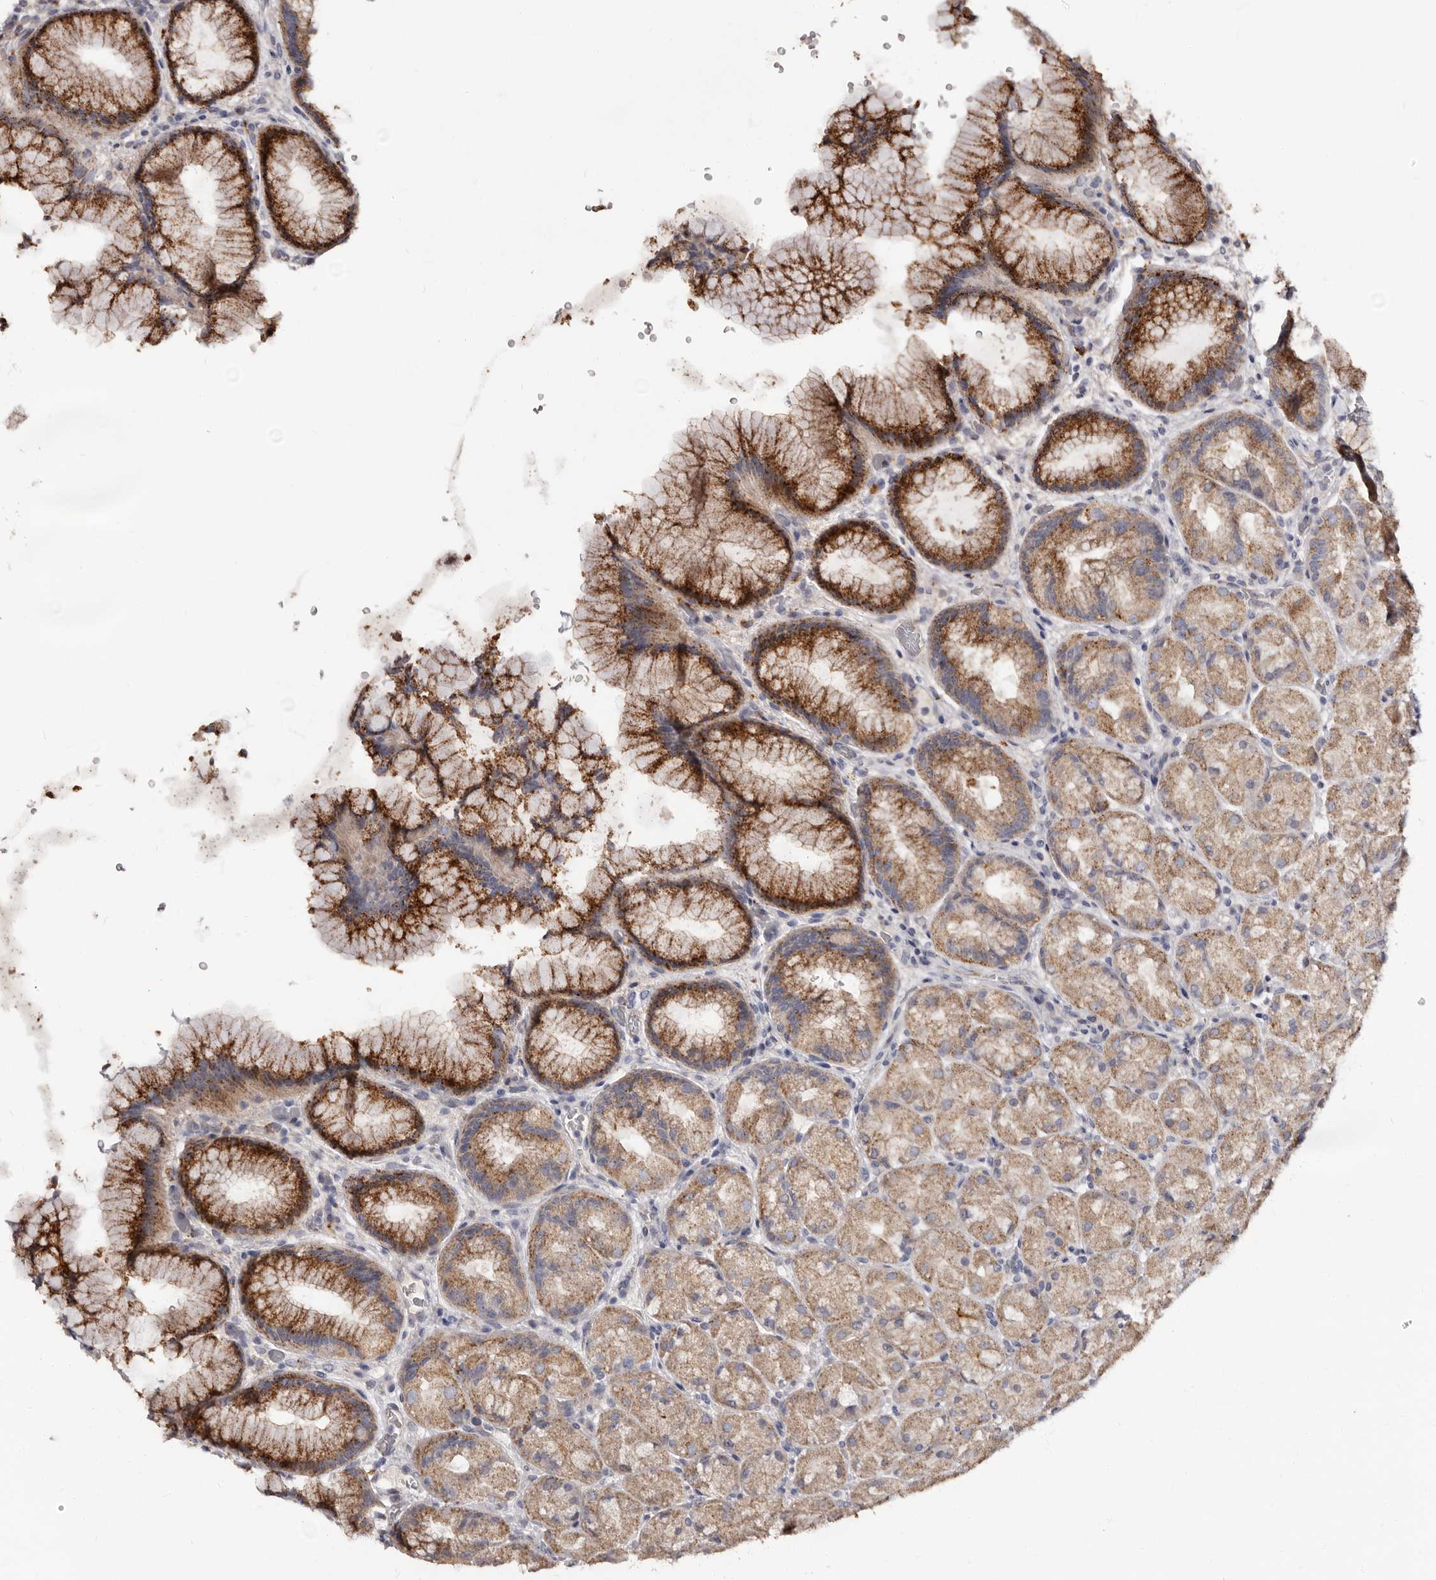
{"staining": {"intensity": "strong", "quantity": "25%-75%", "location": "cytoplasmic/membranous"}, "tissue": "stomach", "cell_type": "Glandular cells", "image_type": "normal", "snomed": [{"axis": "morphology", "description": "Normal tissue, NOS"}, {"axis": "topography", "description": "Stomach, upper"}, {"axis": "topography", "description": "Stomach"}], "caption": "A high amount of strong cytoplasmic/membranous positivity is appreciated in about 25%-75% of glandular cells in benign stomach.", "gene": "PTAFR", "patient": {"sex": "male", "age": 48}}